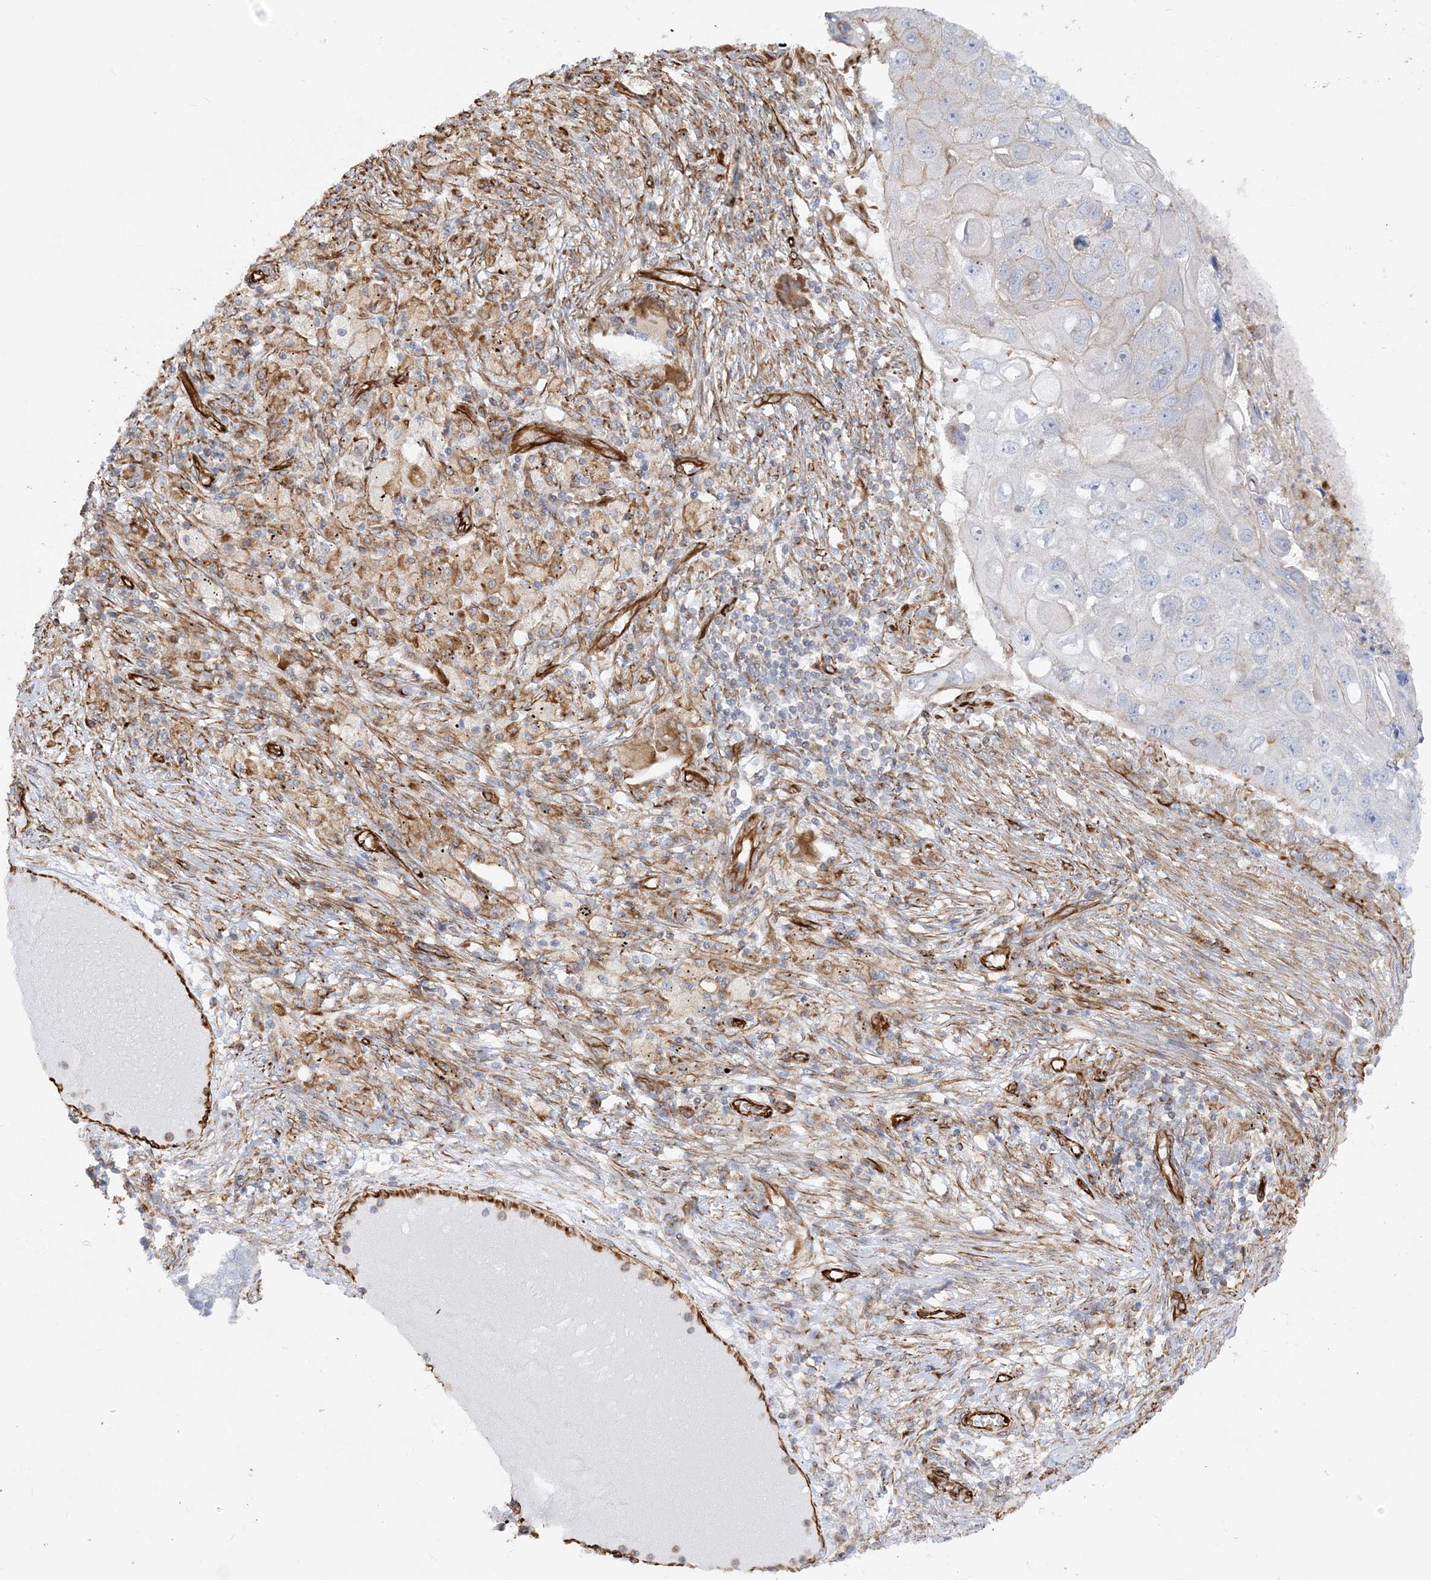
{"staining": {"intensity": "negative", "quantity": "none", "location": "none"}, "tissue": "lung cancer", "cell_type": "Tumor cells", "image_type": "cancer", "snomed": [{"axis": "morphology", "description": "Squamous cell carcinoma, NOS"}, {"axis": "topography", "description": "Lung"}], "caption": "The photomicrograph demonstrates no significant staining in tumor cells of lung cancer.", "gene": "SCLT1", "patient": {"sex": "female", "age": 63}}